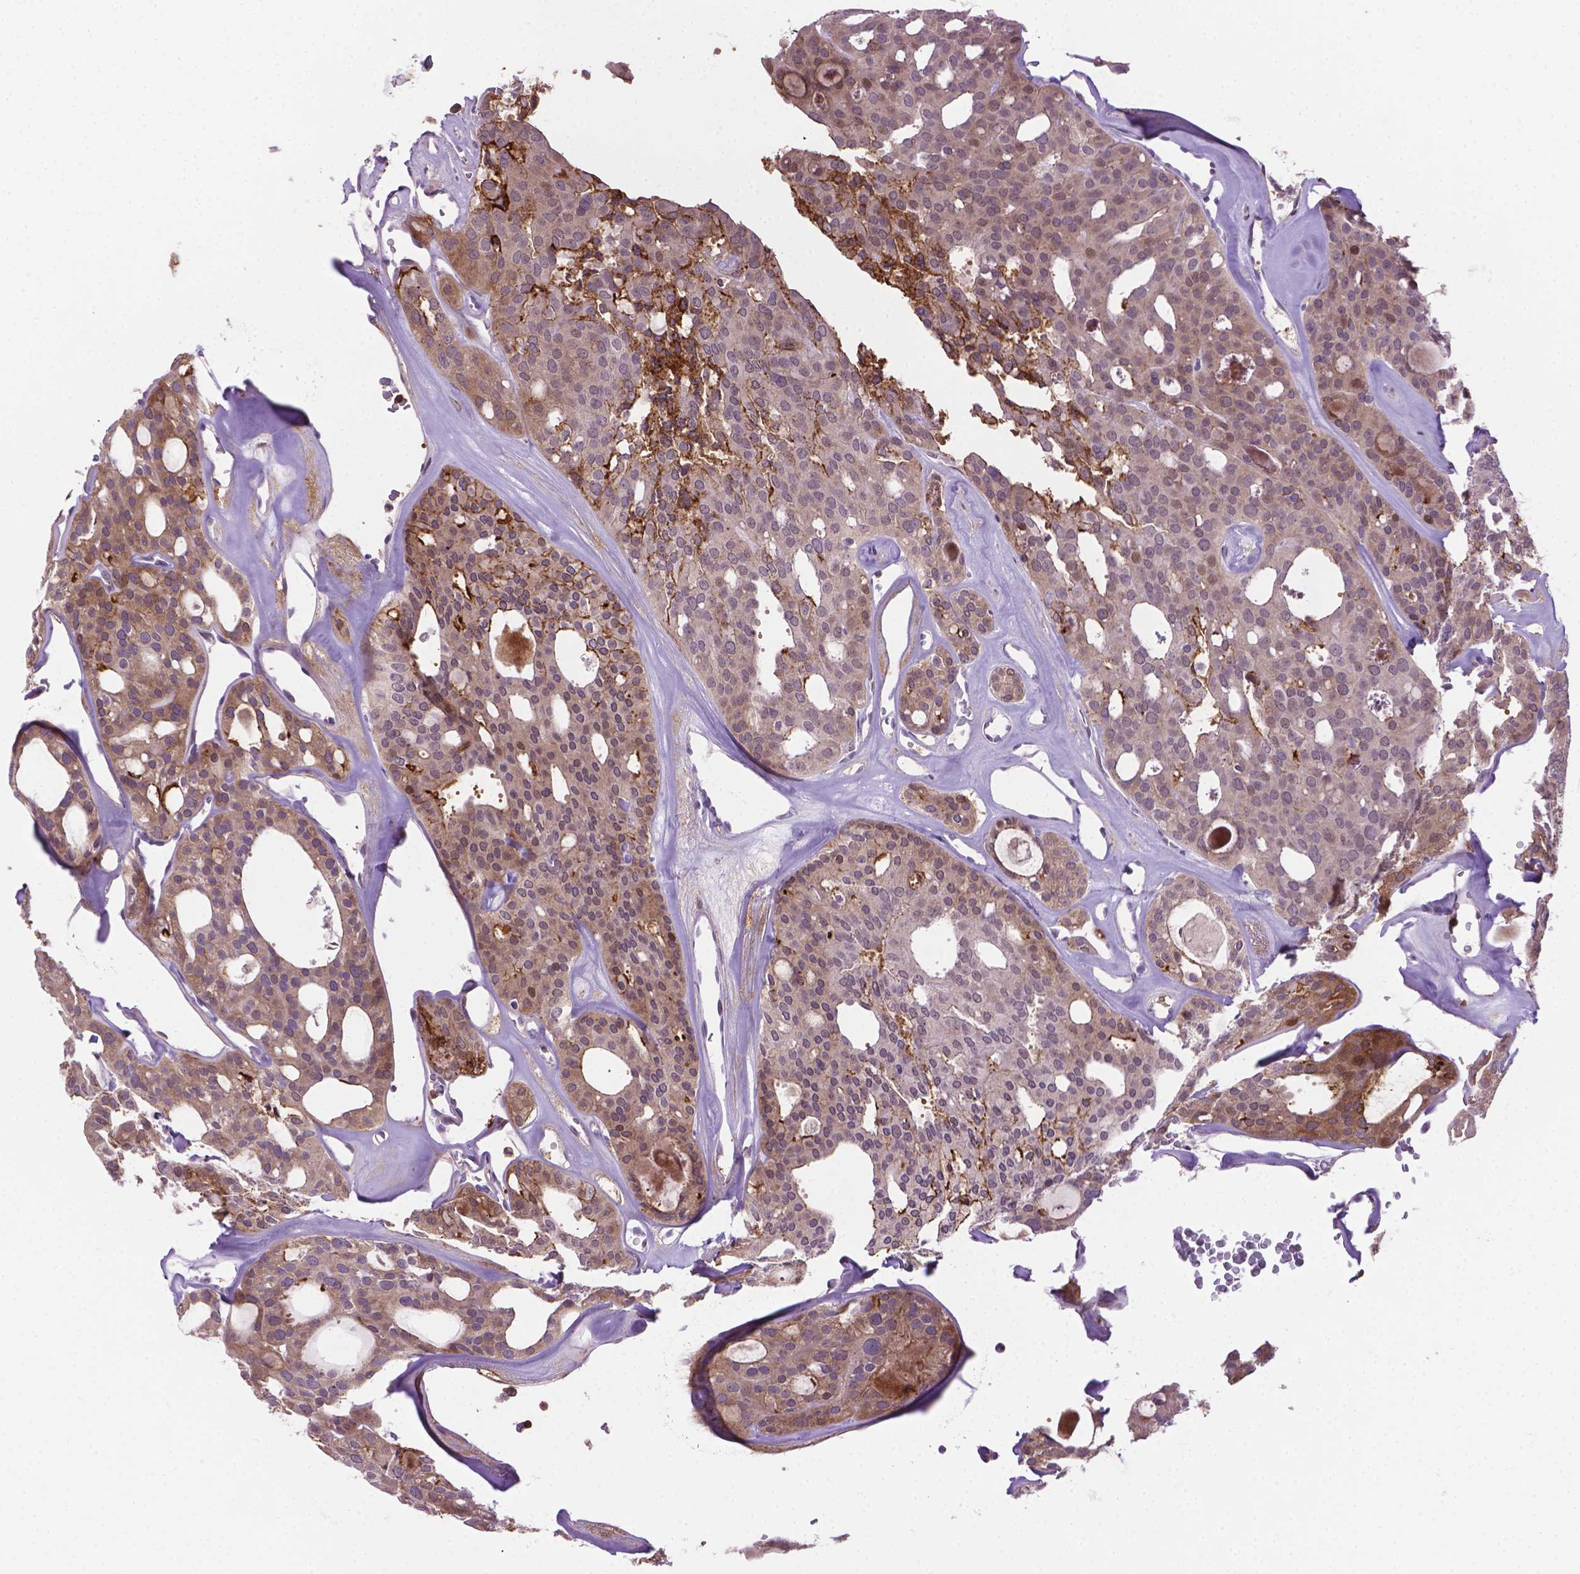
{"staining": {"intensity": "moderate", "quantity": "<25%", "location": "cytoplasmic/membranous"}, "tissue": "thyroid cancer", "cell_type": "Tumor cells", "image_type": "cancer", "snomed": [{"axis": "morphology", "description": "Follicular adenoma carcinoma, NOS"}, {"axis": "topography", "description": "Thyroid gland"}], "caption": "This histopathology image demonstrates immunohistochemistry staining of follicular adenoma carcinoma (thyroid), with low moderate cytoplasmic/membranous positivity in approximately <25% of tumor cells.", "gene": "ACAD10", "patient": {"sex": "male", "age": 75}}